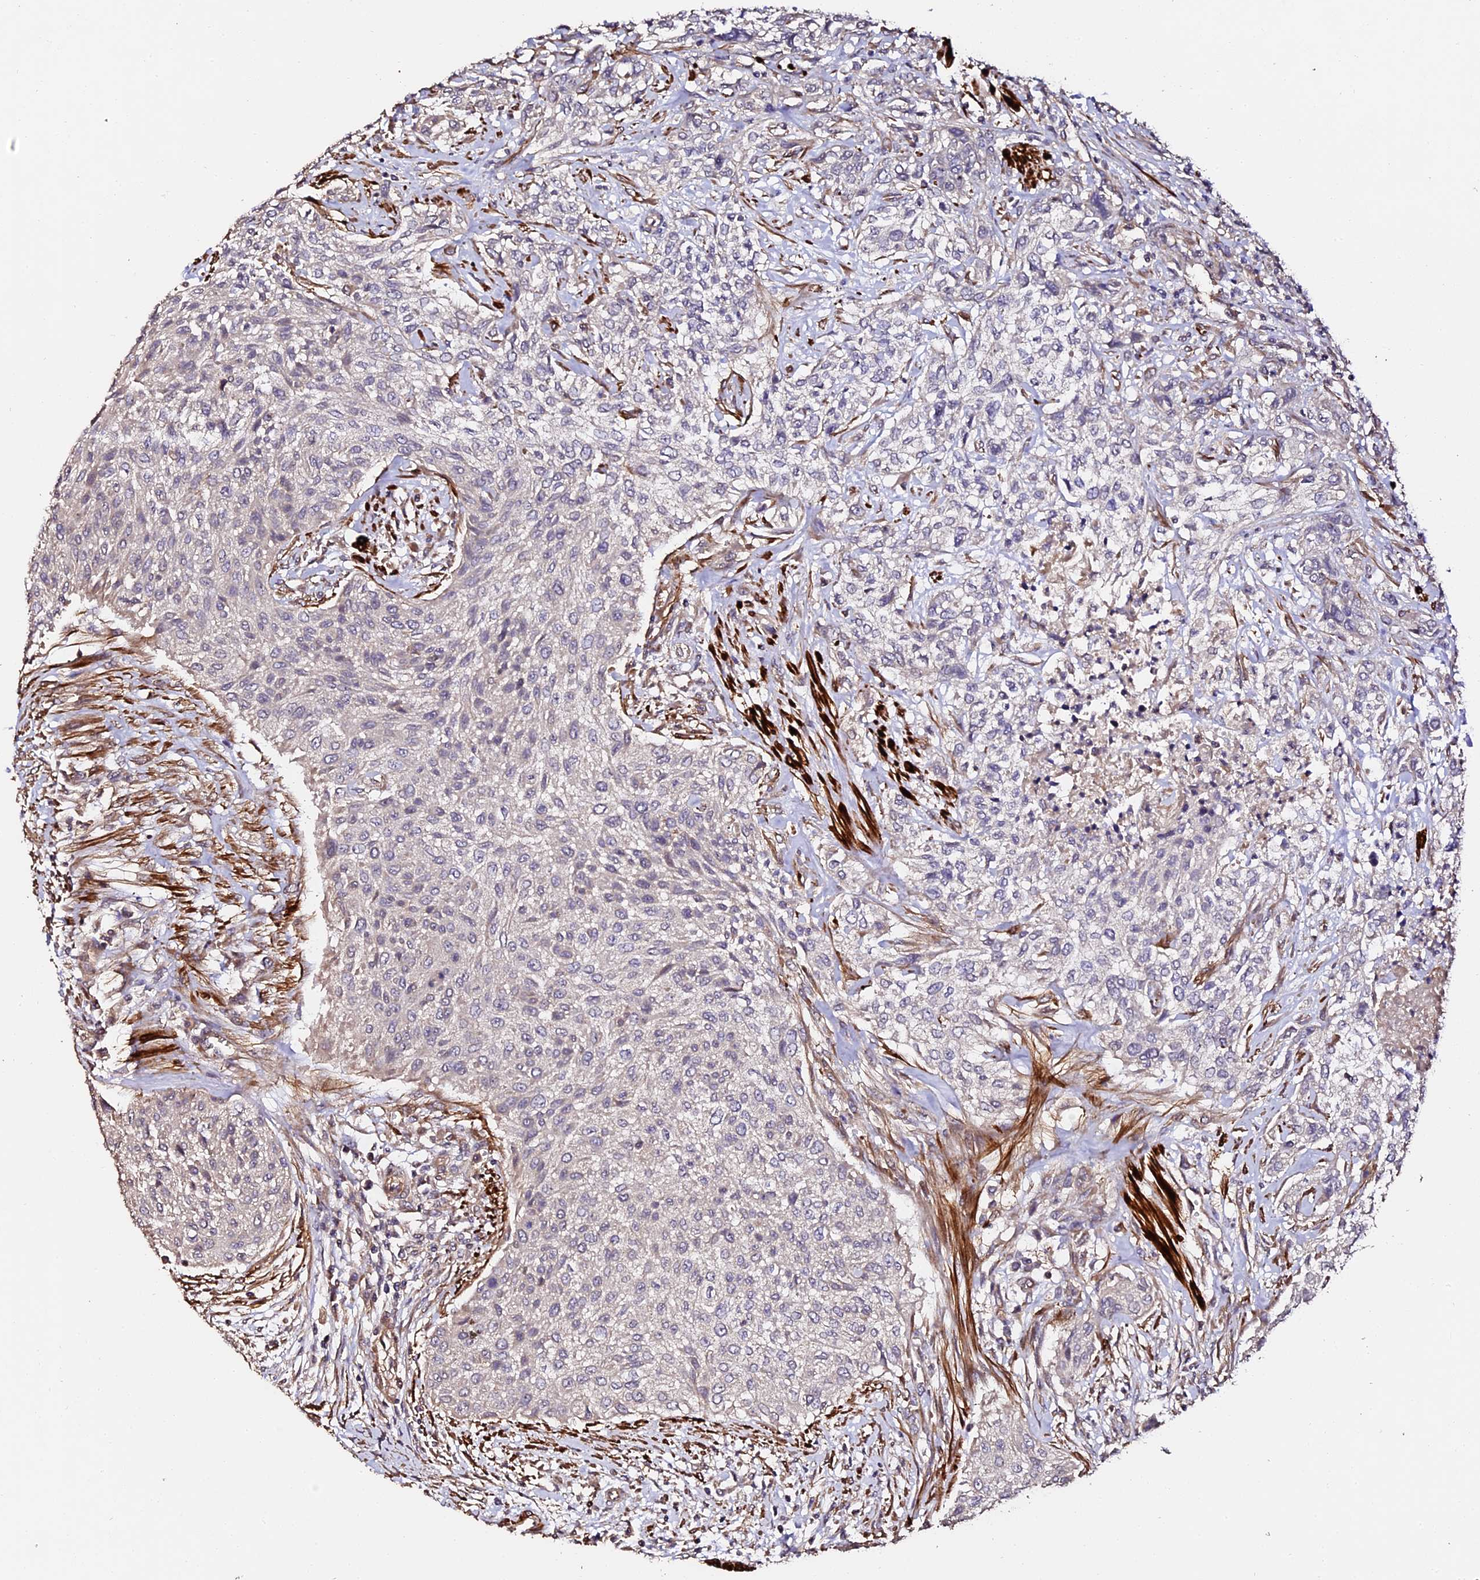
{"staining": {"intensity": "negative", "quantity": "none", "location": "none"}, "tissue": "urothelial cancer", "cell_type": "Tumor cells", "image_type": "cancer", "snomed": [{"axis": "morphology", "description": "Normal tissue, NOS"}, {"axis": "morphology", "description": "Urothelial carcinoma, NOS"}, {"axis": "topography", "description": "Urinary bladder"}, {"axis": "topography", "description": "Peripheral nerve tissue"}], "caption": "This is an IHC micrograph of transitional cell carcinoma. There is no positivity in tumor cells.", "gene": "TDO2", "patient": {"sex": "male", "age": 35}}